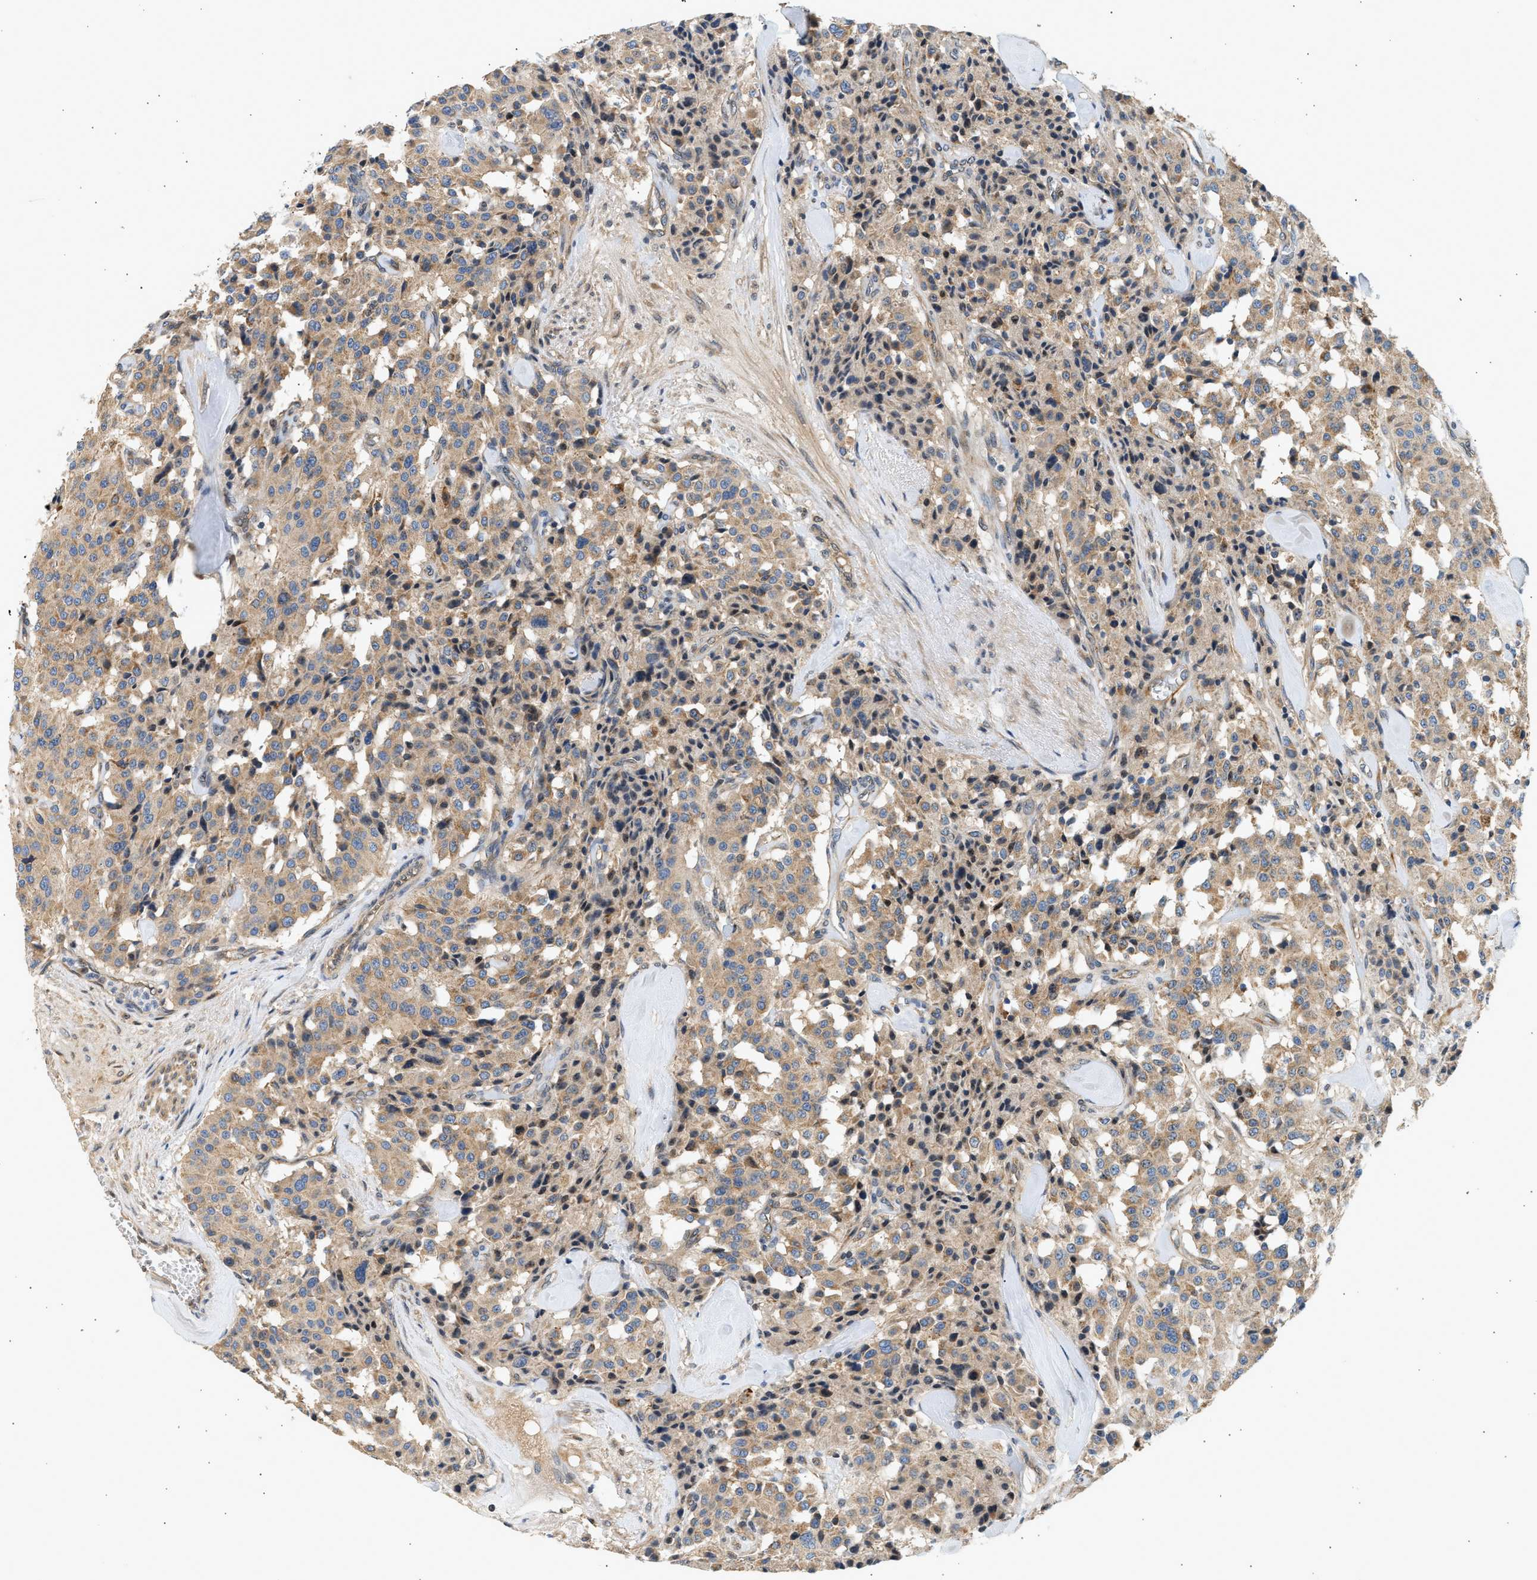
{"staining": {"intensity": "weak", "quantity": ">75%", "location": "cytoplasmic/membranous"}, "tissue": "carcinoid", "cell_type": "Tumor cells", "image_type": "cancer", "snomed": [{"axis": "morphology", "description": "Carcinoid, malignant, NOS"}, {"axis": "topography", "description": "Lung"}], "caption": "A photomicrograph showing weak cytoplasmic/membranous staining in about >75% of tumor cells in carcinoid, as visualized by brown immunohistochemical staining.", "gene": "WDR31", "patient": {"sex": "male", "age": 30}}